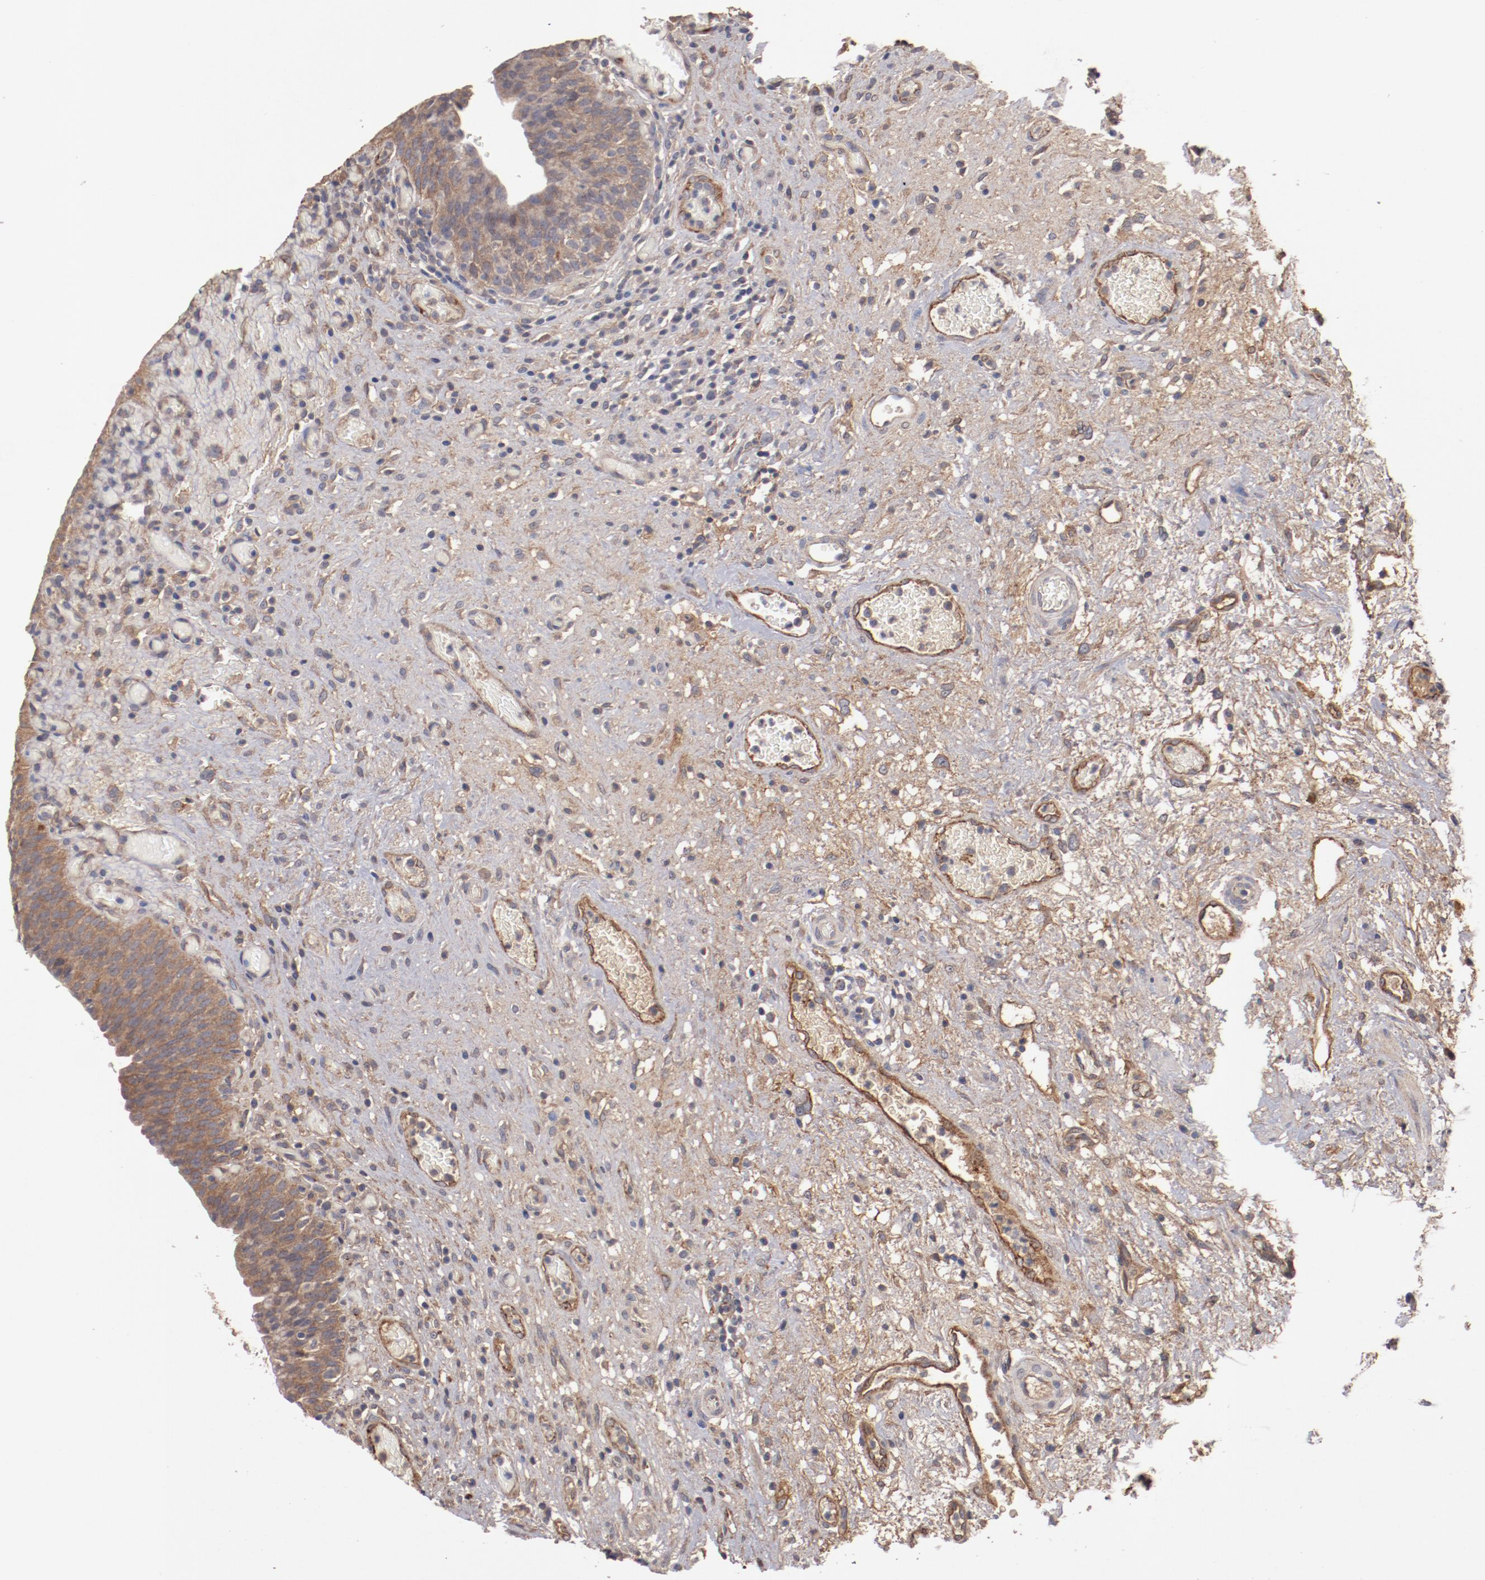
{"staining": {"intensity": "moderate", "quantity": ">75%", "location": "cytoplasmic/membranous"}, "tissue": "urinary bladder", "cell_type": "Urothelial cells", "image_type": "normal", "snomed": [{"axis": "morphology", "description": "Normal tissue, NOS"}, {"axis": "morphology", "description": "Urothelial carcinoma, High grade"}, {"axis": "topography", "description": "Urinary bladder"}], "caption": "This photomicrograph reveals IHC staining of benign urinary bladder, with medium moderate cytoplasmic/membranous positivity in about >75% of urothelial cells.", "gene": "DIPK2B", "patient": {"sex": "male", "age": 51}}